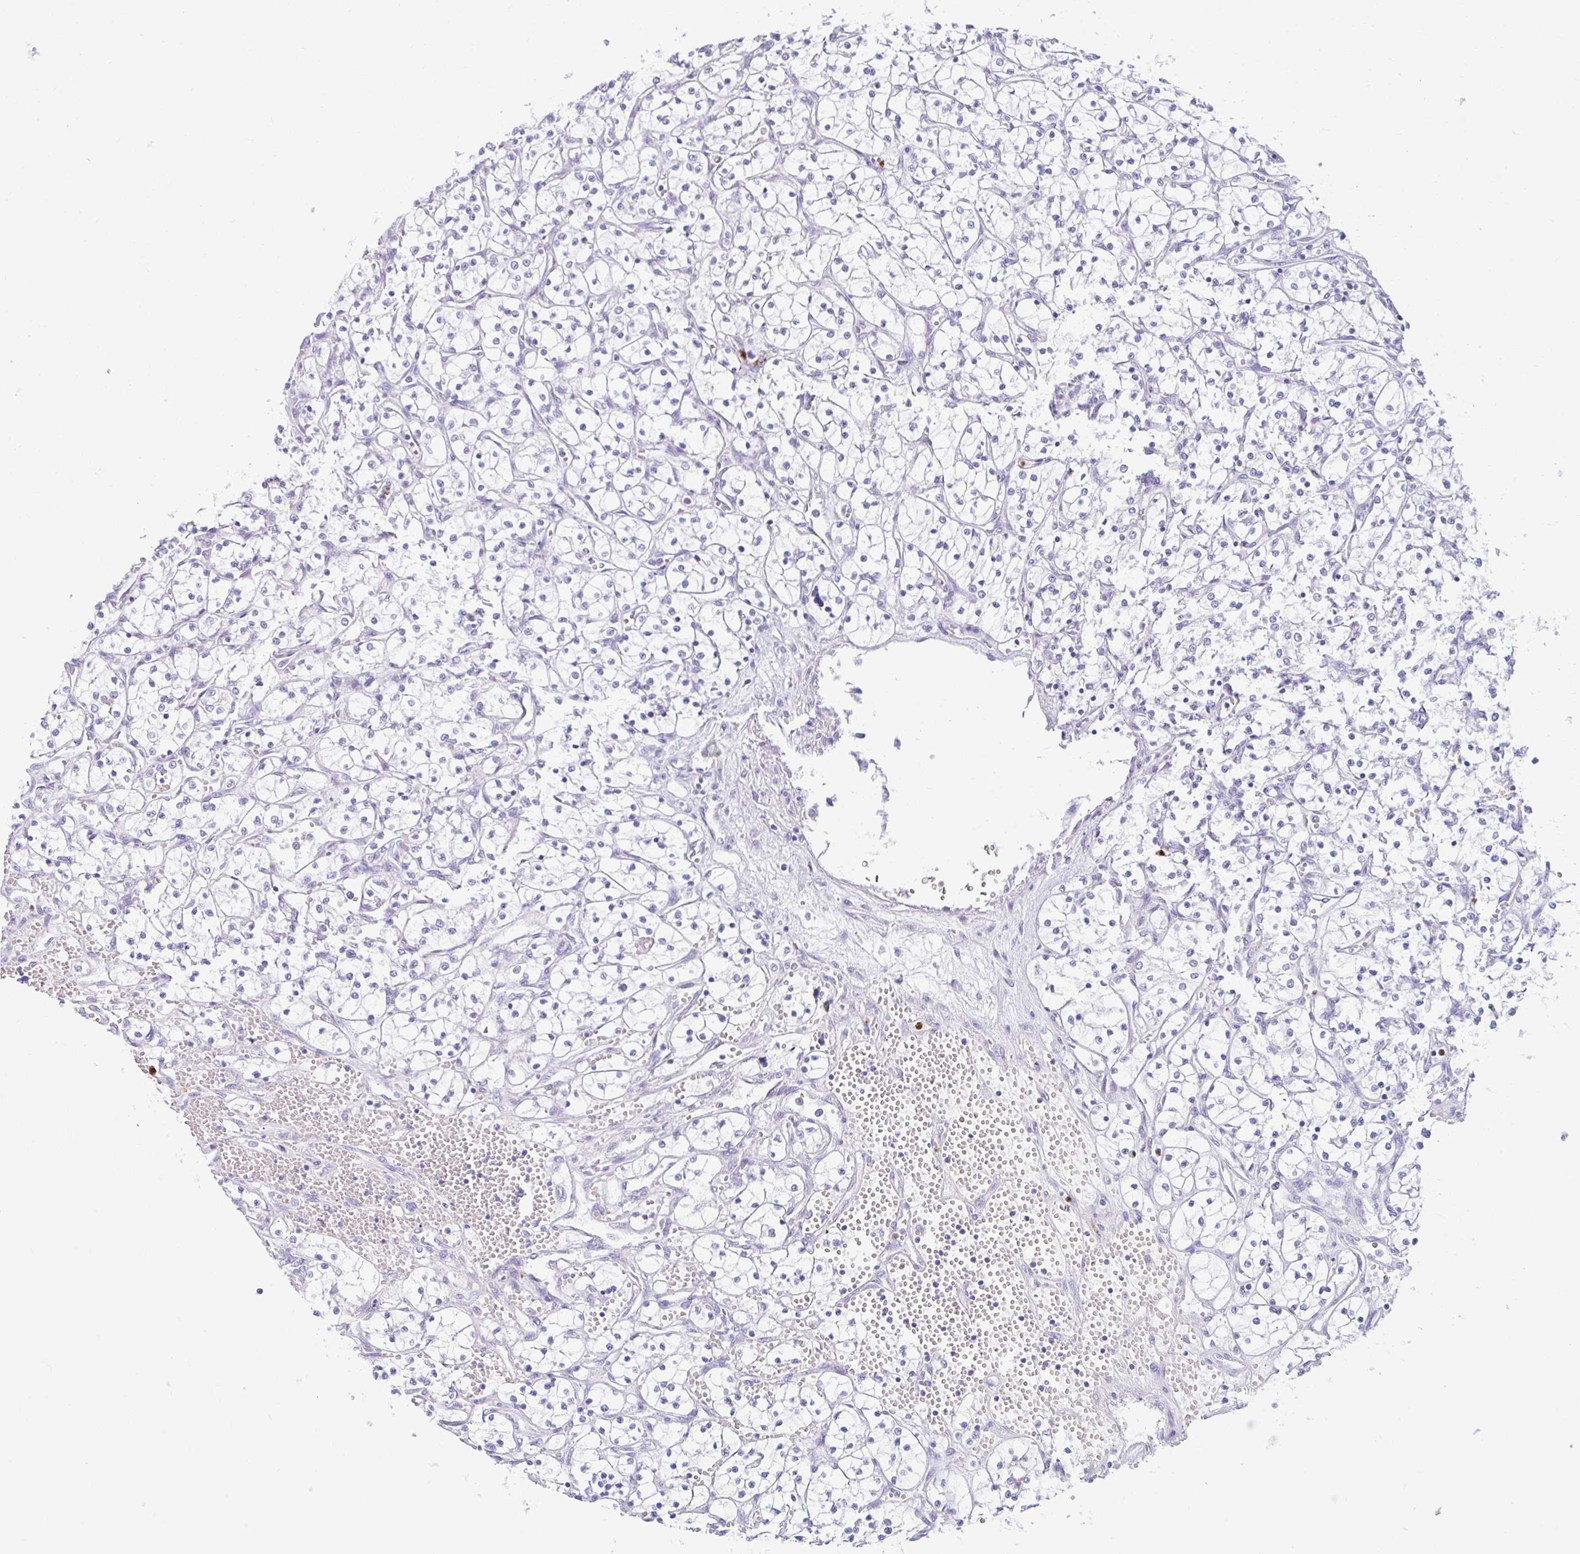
{"staining": {"intensity": "negative", "quantity": "none", "location": "none"}, "tissue": "renal cancer", "cell_type": "Tumor cells", "image_type": "cancer", "snomed": [{"axis": "morphology", "description": "Adenocarcinoma, NOS"}, {"axis": "topography", "description": "Kidney"}], "caption": "Immunohistochemistry (IHC) image of neoplastic tissue: renal cancer (adenocarcinoma) stained with DAB reveals no significant protein positivity in tumor cells. Brightfield microscopy of immunohistochemistry stained with DAB (brown) and hematoxylin (blue), captured at high magnification.", "gene": "CEP120", "patient": {"sex": "female", "age": 69}}